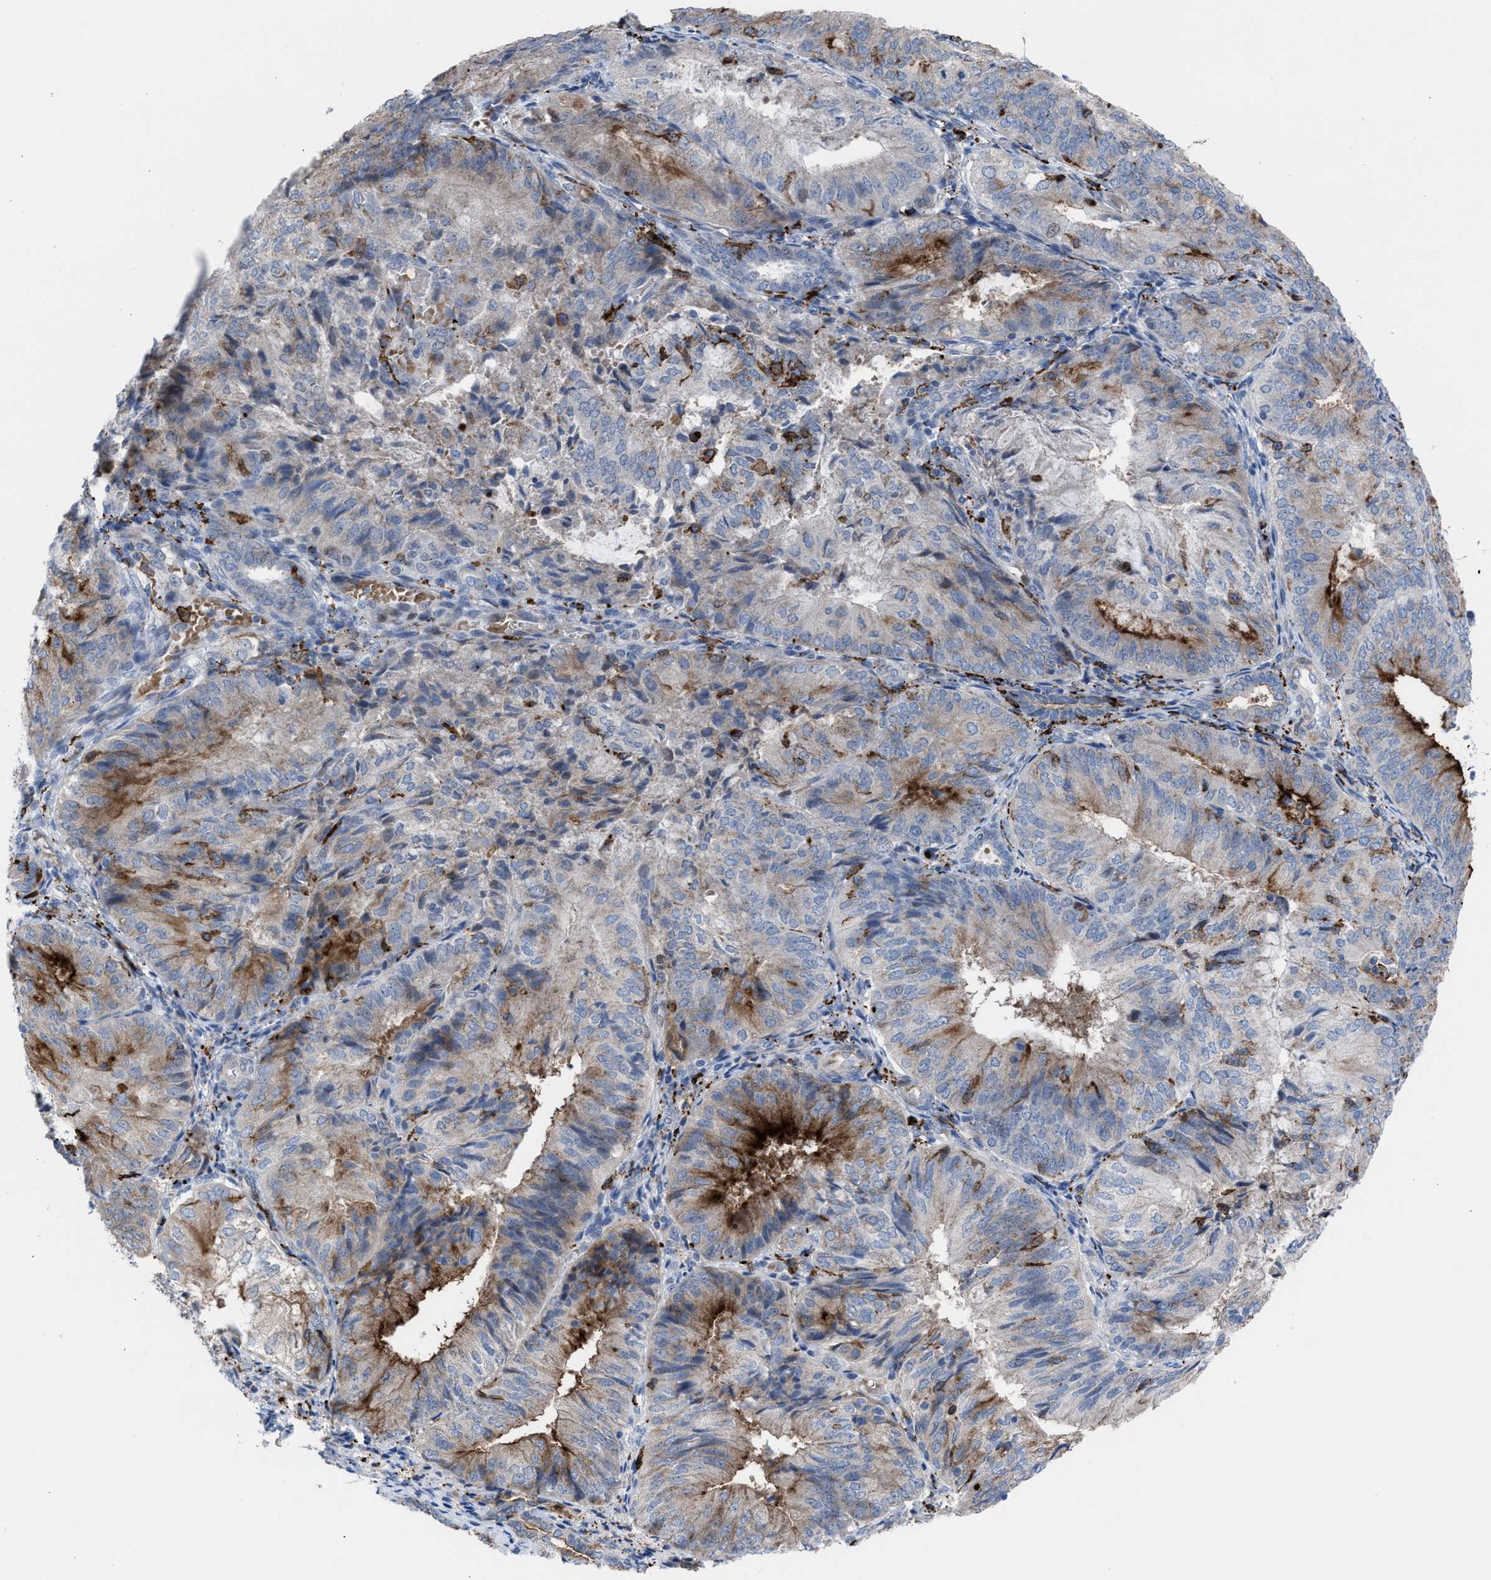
{"staining": {"intensity": "strong", "quantity": "<25%", "location": "cytoplasmic/membranous"}, "tissue": "endometrial cancer", "cell_type": "Tumor cells", "image_type": "cancer", "snomed": [{"axis": "morphology", "description": "Adenocarcinoma, NOS"}, {"axis": "topography", "description": "Endometrium"}], "caption": "An image of human endometrial cancer stained for a protein displays strong cytoplasmic/membranous brown staining in tumor cells. Immunohistochemistry (ihc) stains the protein of interest in brown and the nuclei are stained blue.", "gene": "SLC47A1", "patient": {"sex": "female", "age": 81}}